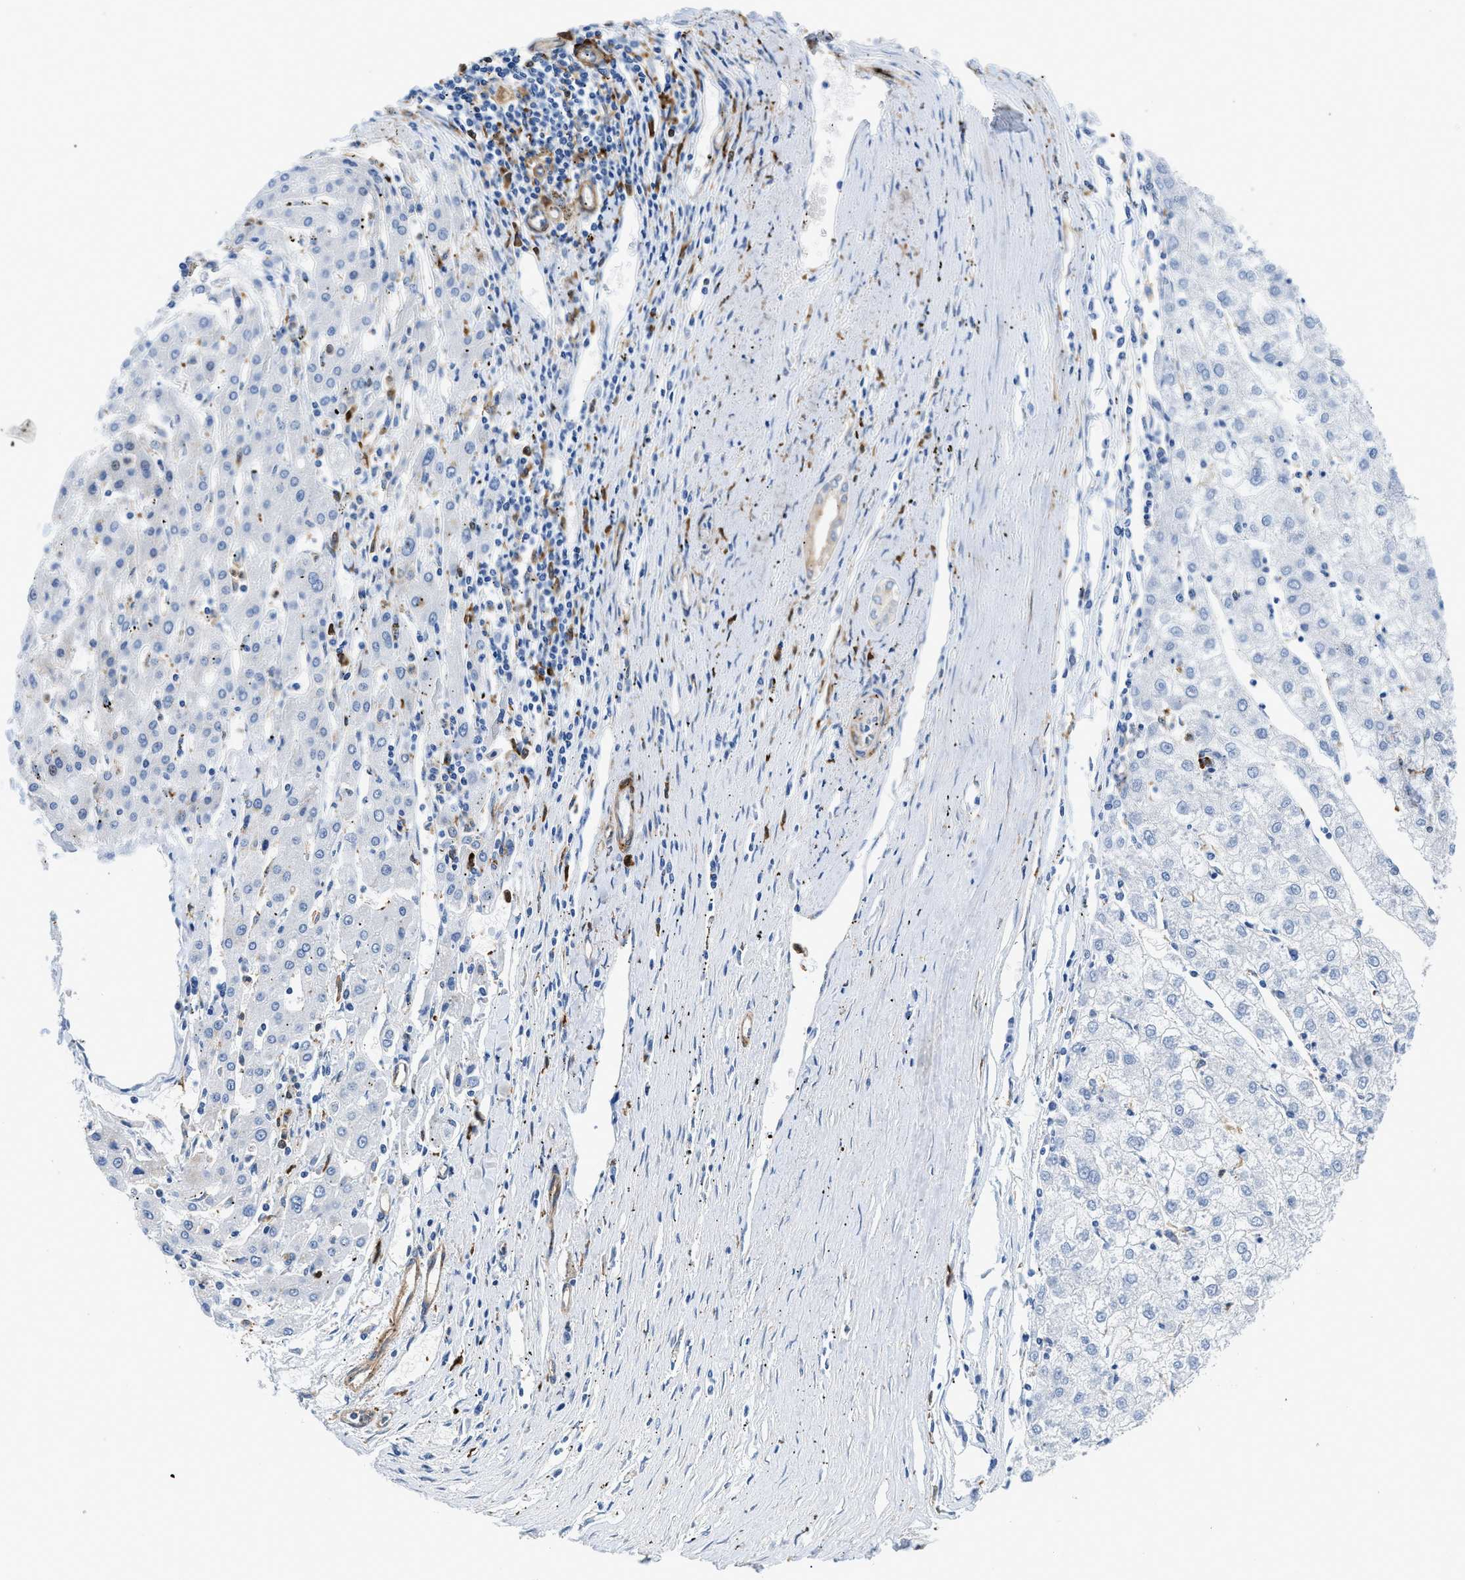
{"staining": {"intensity": "negative", "quantity": "none", "location": "none"}, "tissue": "liver cancer", "cell_type": "Tumor cells", "image_type": "cancer", "snomed": [{"axis": "morphology", "description": "Carcinoma, Hepatocellular, NOS"}, {"axis": "topography", "description": "Liver"}], "caption": "High power microscopy micrograph of an immunohistochemistry (IHC) image of liver cancer (hepatocellular carcinoma), revealing no significant positivity in tumor cells. (Immunohistochemistry, brightfield microscopy, high magnification).", "gene": "GSN", "patient": {"sex": "male", "age": 72}}